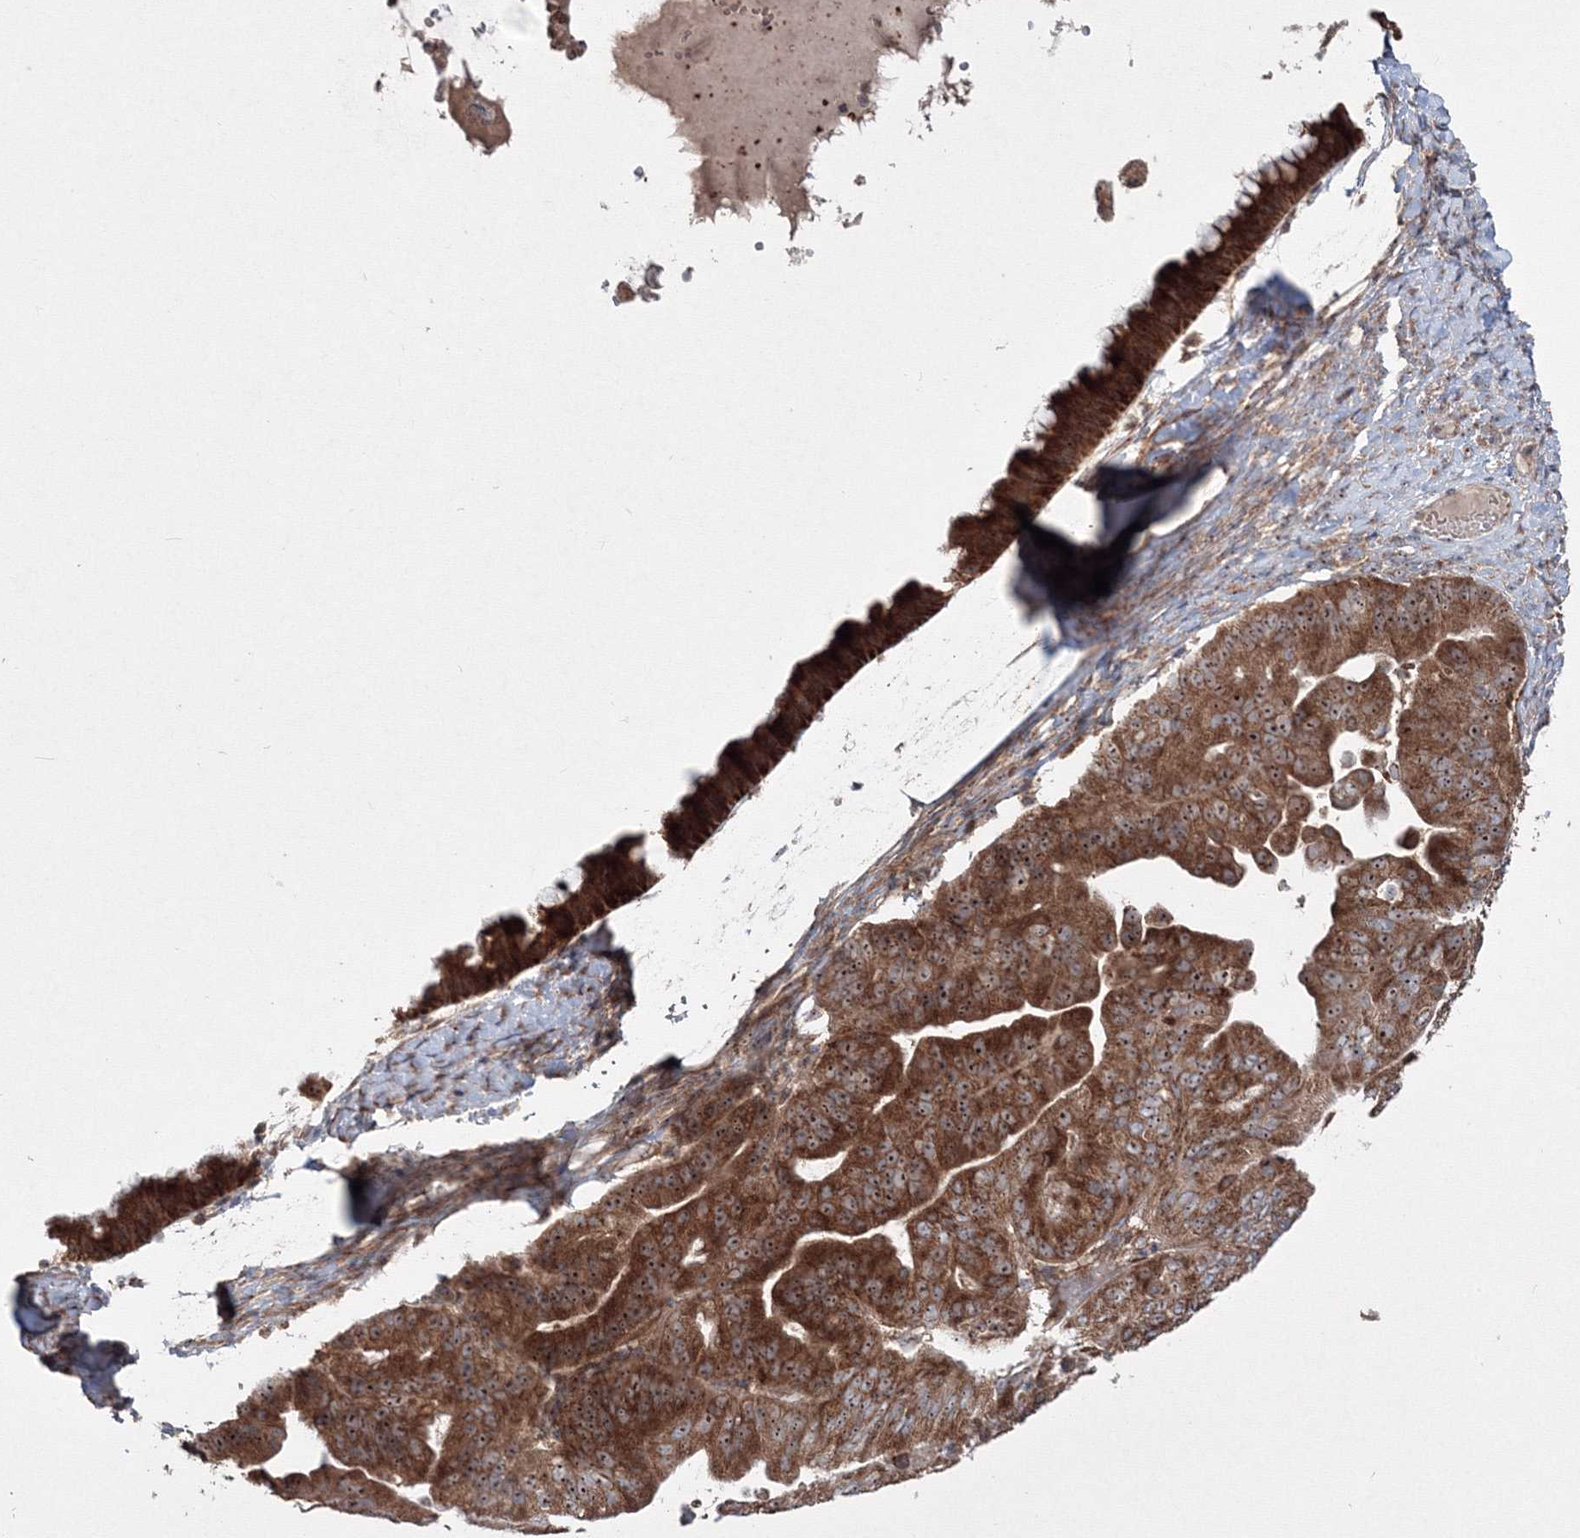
{"staining": {"intensity": "strong", "quantity": ">75%", "location": "cytoplasmic/membranous,nuclear"}, "tissue": "ovarian cancer", "cell_type": "Tumor cells", "image_type": "cancer", "snomed": [{"axis": "morphology", "description": "Cystadenocarcinoma, mucinous, NOS"}, {"axis": "topography", "description": "Ovary"}], "caption": "DAB immunohistochemical staining of ovarian cancer displays strong cytoplasmic/membranous and nuclear protein expression in approximately >75% of tumor cells.", "gene": "PEX13", "patient": {"sex": "female", "age": 61}}